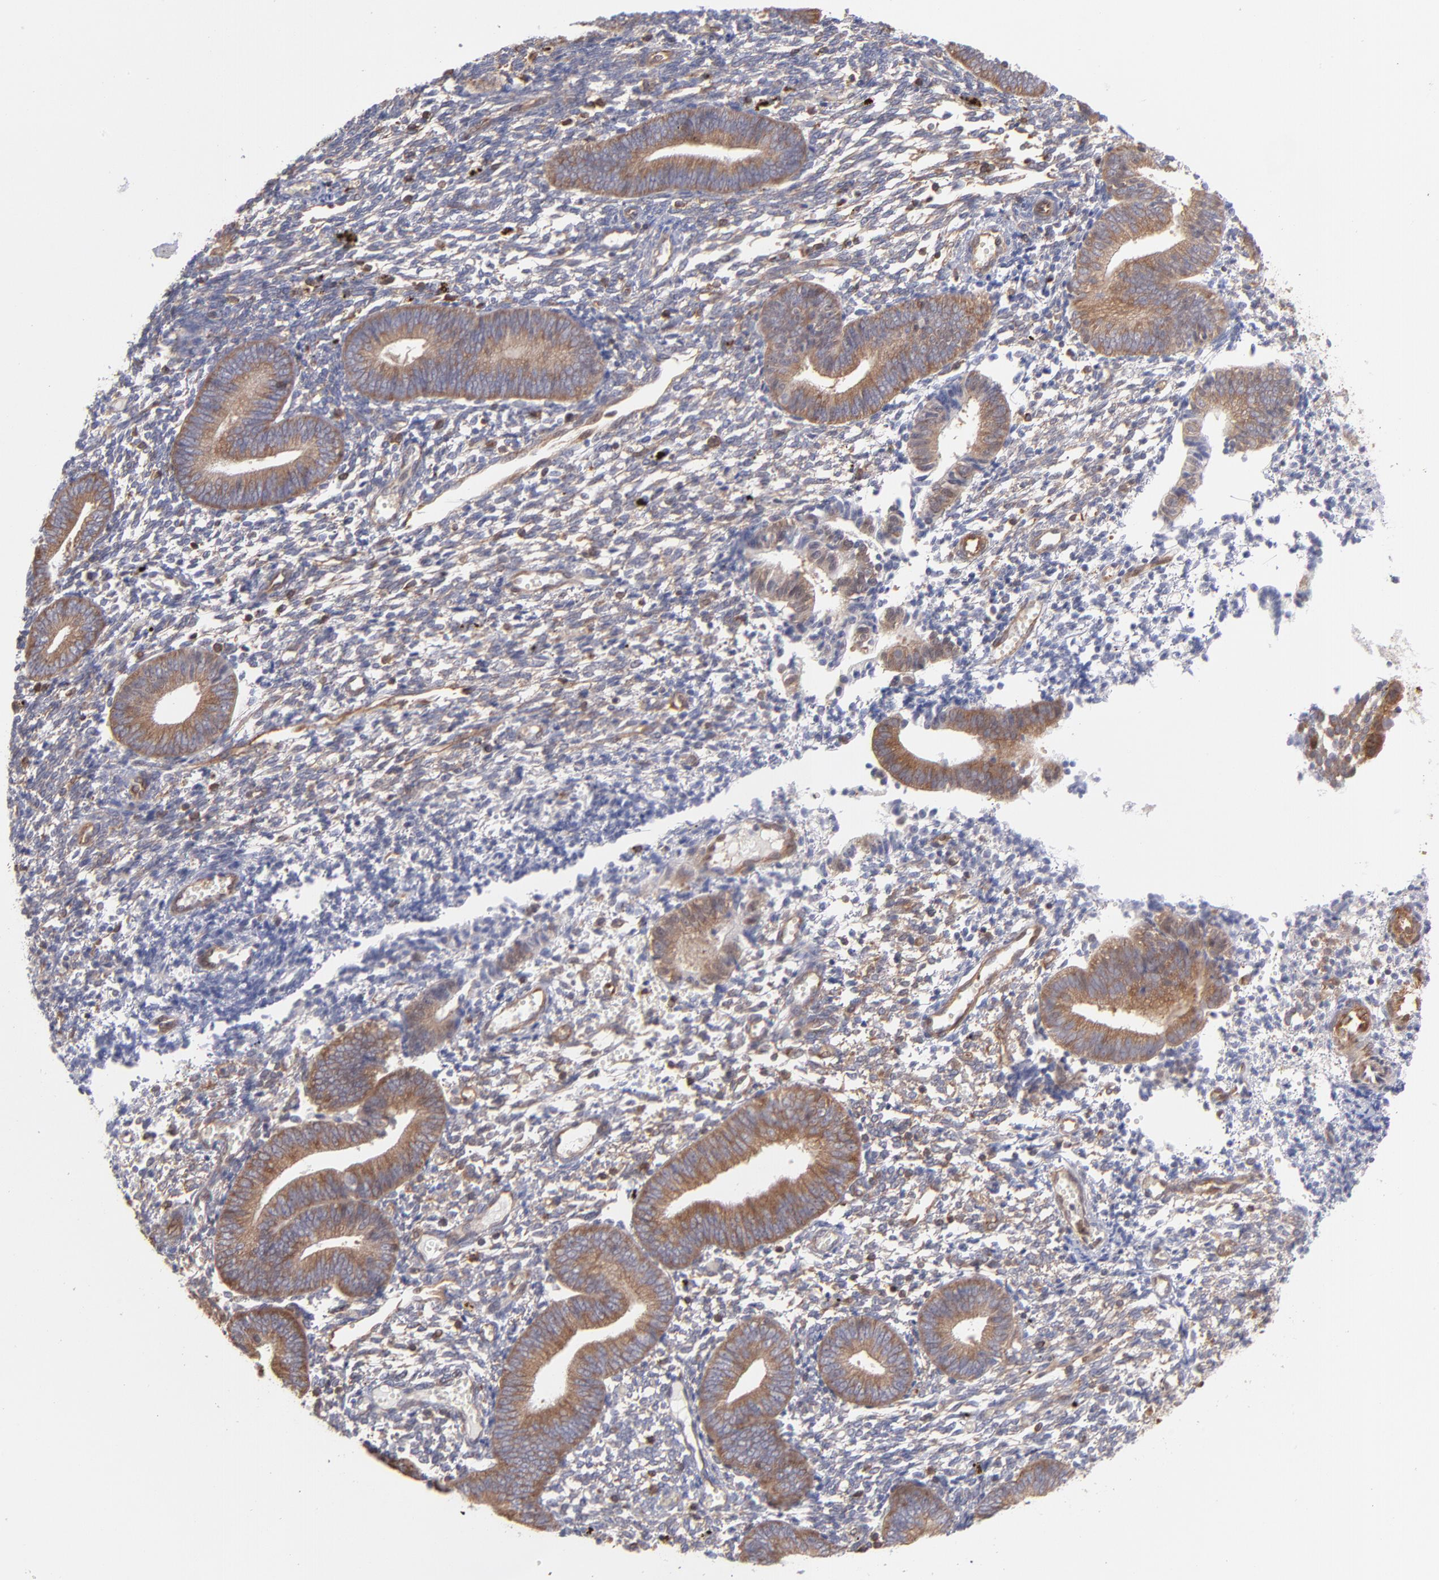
{"staining": {"intensity": "moderate", "quantity": "25%-75%", "location": "cytoplasmic/membranous"}, "tissue": "endometrium", "cell_type": "Cells in endometrial stroma", "image_type": "normal", "snomed": [{"axis": "morphology", "description": "Normal tissue, NOS"}, {"axis": "topography", "description": "Uterus"}, {"axis": "topography", "description": "Endometrium"}], "caption": "An IHC image of unremarkable tissue is shown. Protein staining in brown highlights moderate cytoplasmic/membranous positivity in endometrium within cells in endometrial stroma. The protein of interest is shown in brown color, while the nuclei are stained blue.", "gene": "MAPRE1", "patient": {"sex": "female", "age": 33}}